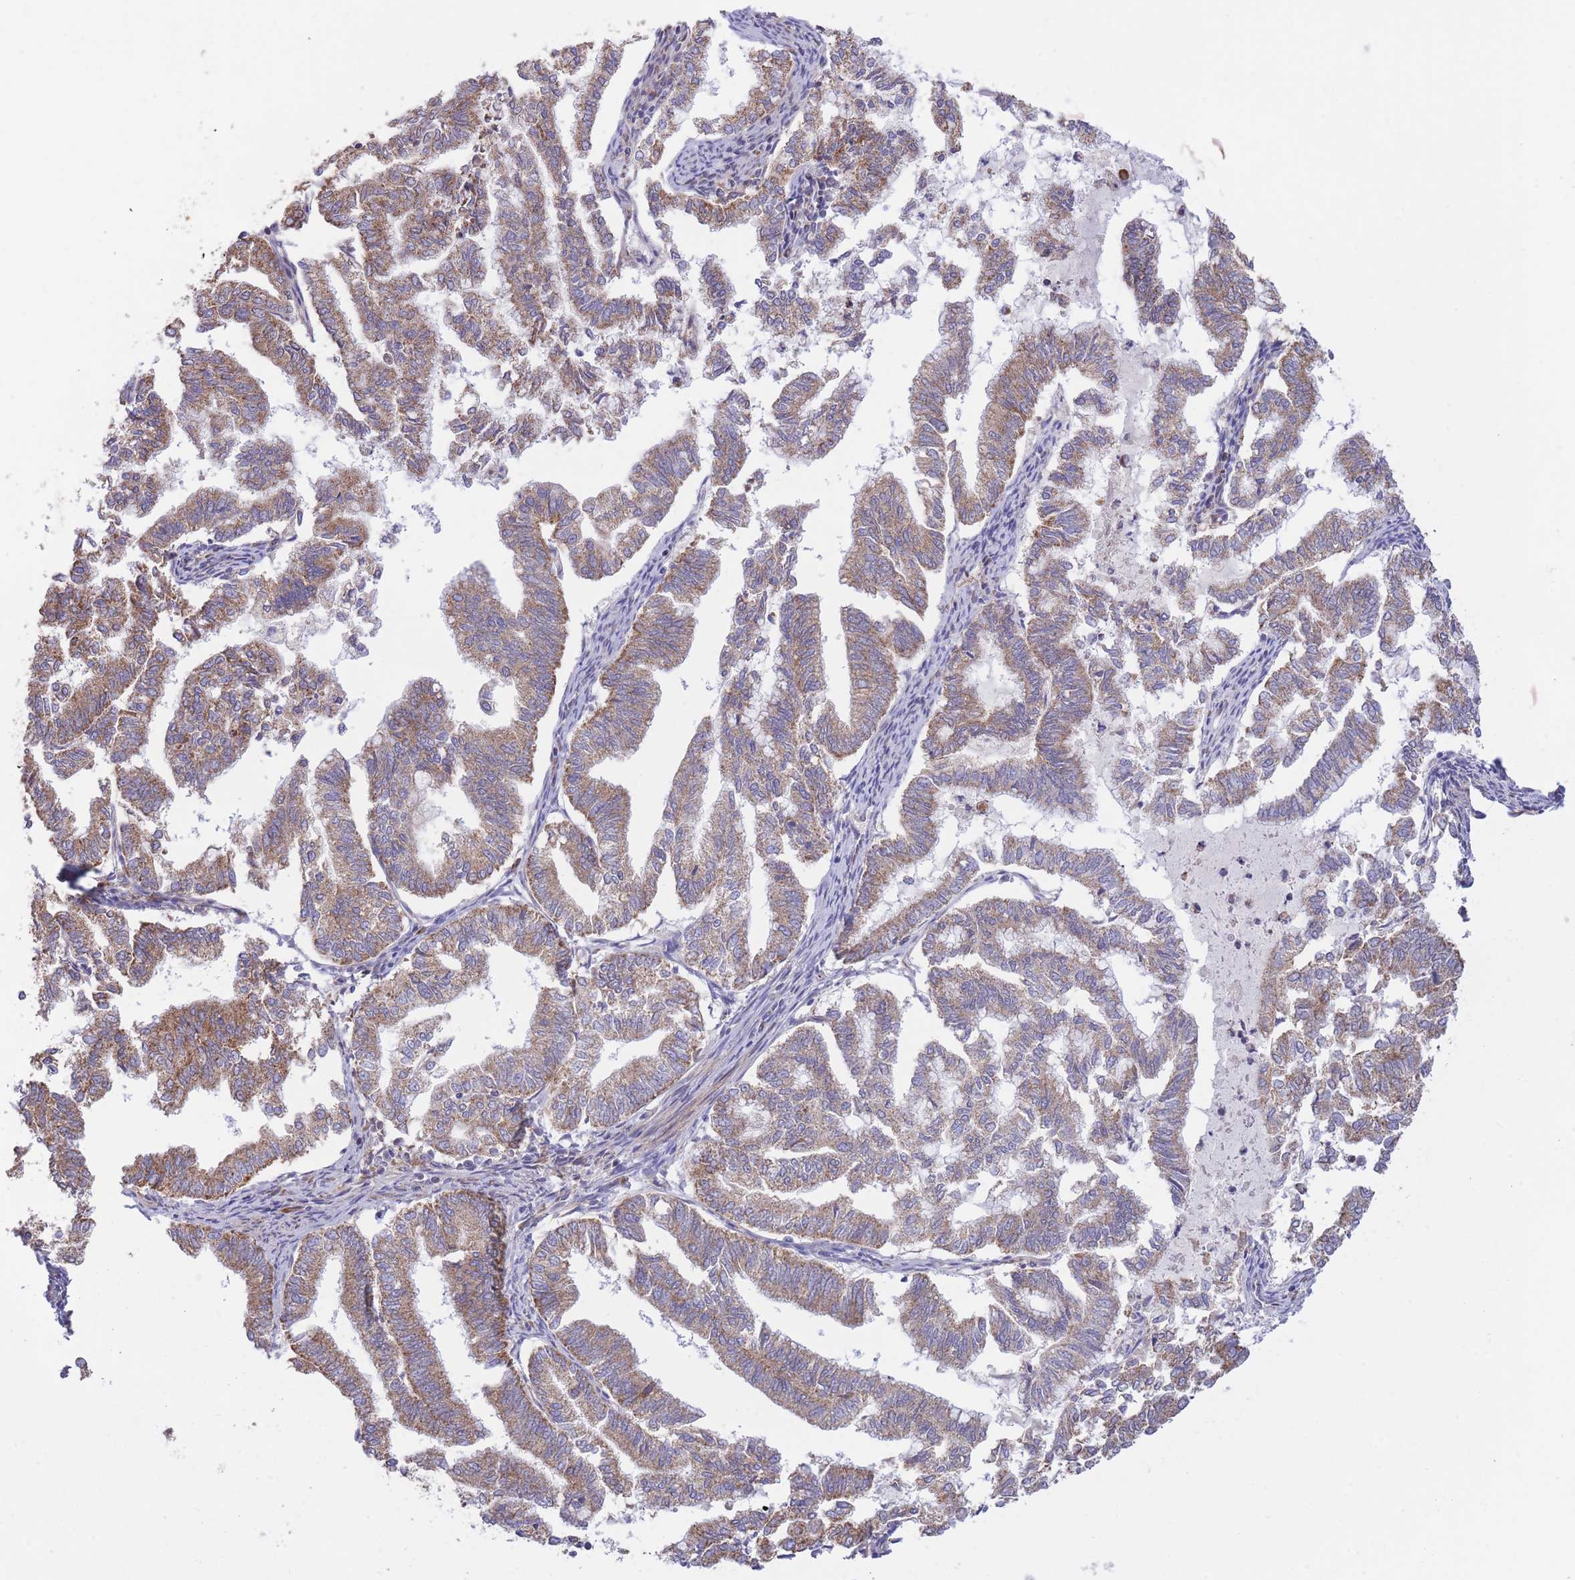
{"staining": {"intensity": "moderate", "quantity": ">75%", "location": "cytoplasmic/membranous"}, "tissue": "endometrial cancer", "cell_type": "Tumor cells", "image_type": "cancer", "snomed": [{"axis": "morphology", "description": "Adenocarcinoma, NOS"}, {"axis": "topography", "description": "Endometrium"}], "caption": "This is an image of immunohistochemistry staining of endometrial adenocarcinoma, which shows moderate expression in the cytoplasmic/membranous of tumor cells.", "gene": "ATP13A2", "patient": {"sex": "female", "age": 79}}